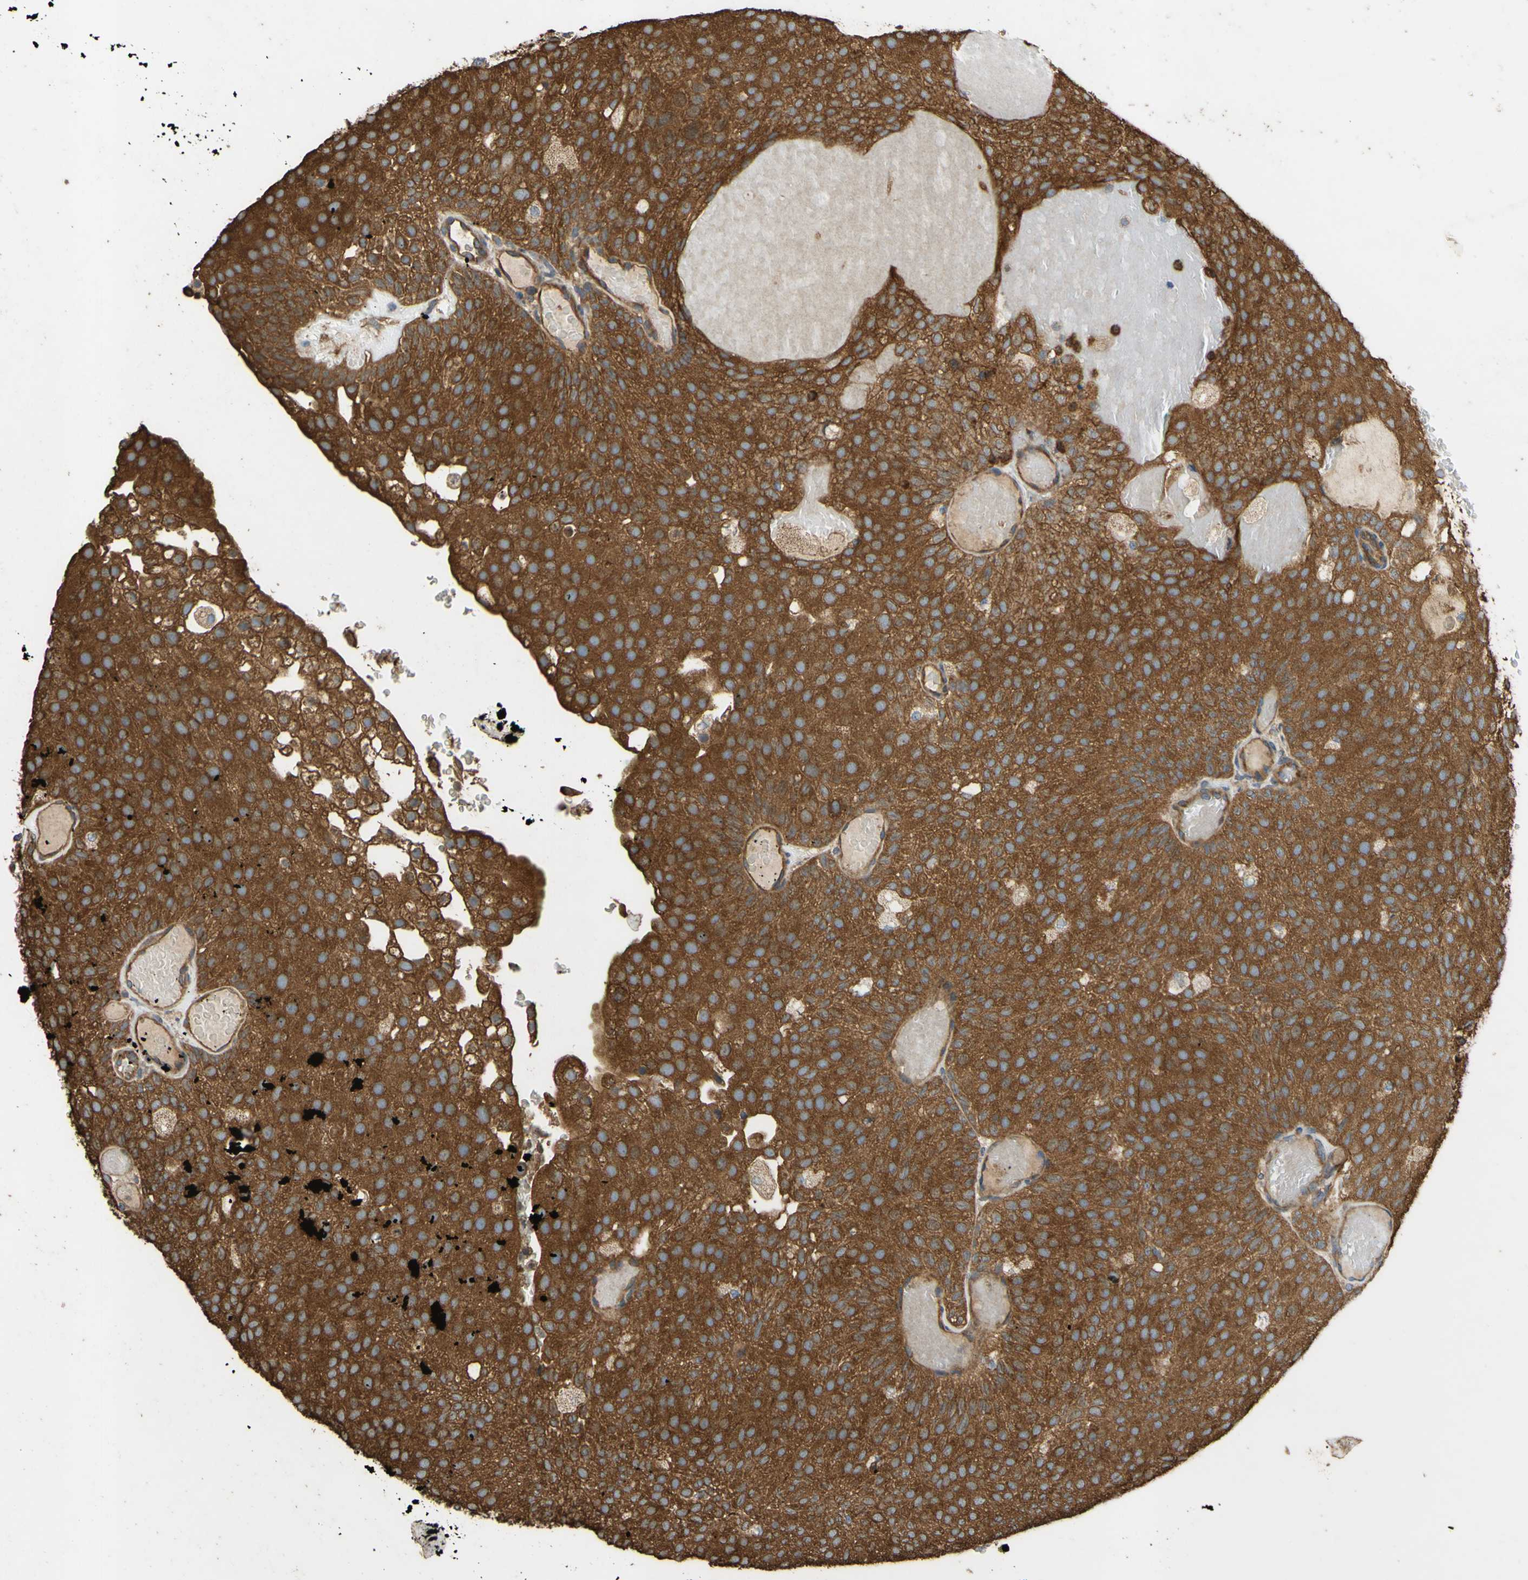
{"staining": {"intensity": "strong", "quantity": ">75%", "location": "cytoplasmic/membranous"}, "tissue": "urothelial cancer", "cell_type": "Tumor cells", "image_type": "cancer", "snomed": [{"axis": "morphology", "description": "Urothelial carcinoma, Low grade"}, {"axis": "topography", "description": "Urinary bladder"}], "caption": "IHC (DAB (3,3'-diaminobenzidine)) staining of urothelial cancer reveals strong cytoplasmic/membranous protein staining in about >75% of tumor cells.", "gene": "CTTN", "patient": {"sex": "male", "age": 78}}